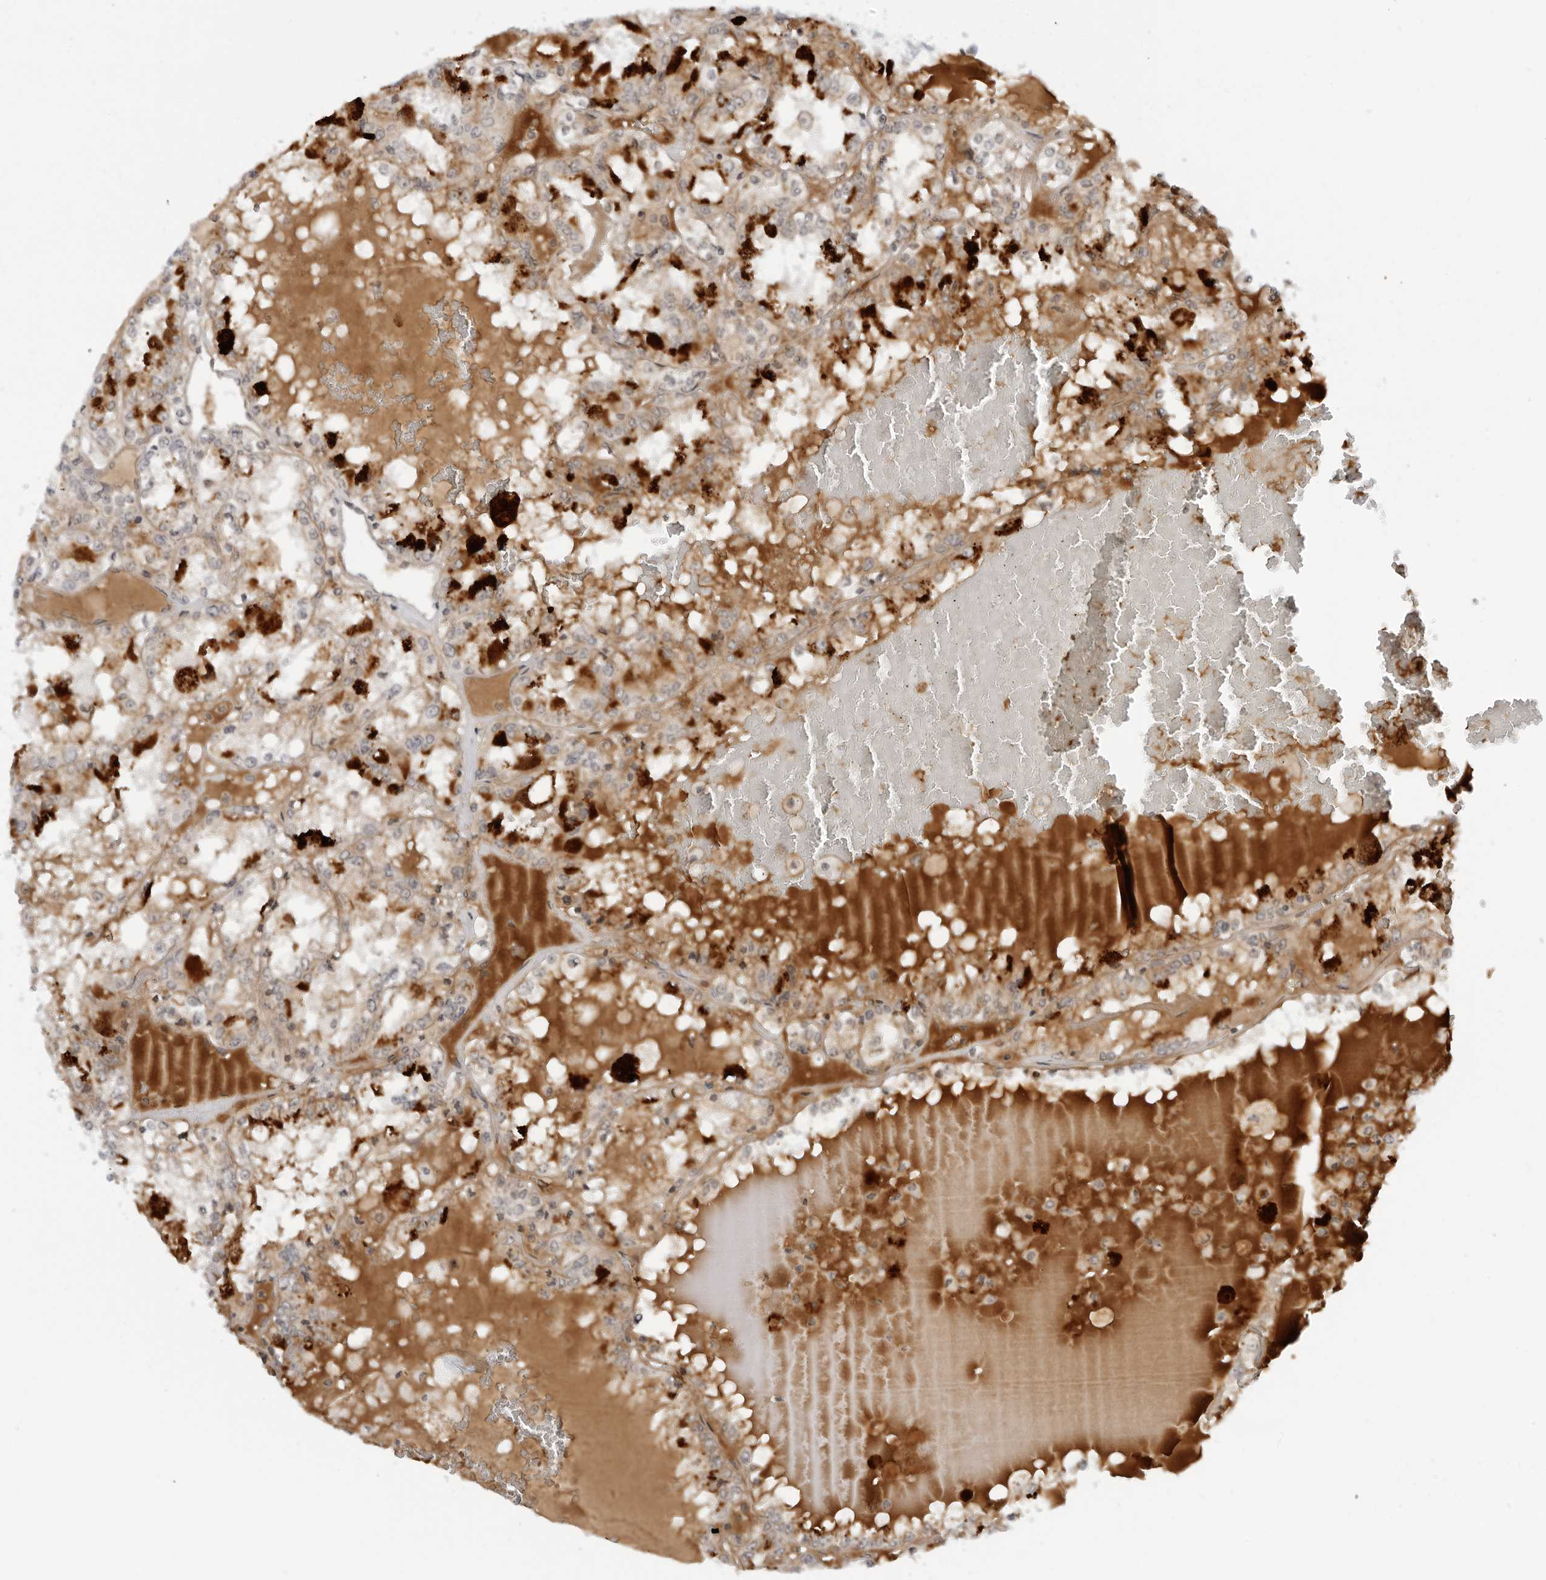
{"staining": {"intensity": "weak", "quantity": "25%-75%", "location": "cytoplasmic/membranous"}, "tissue": "renal cancer", "cell_type": "Tumor cells", "image_type": "cancer", "snomed": [{"axis": "morphology", "description": "Adenocarcinoma, NOS"}, {"axis": "topography", "description": "Kidney"}], "caption": "Immunohistochemical staining of human adenocarcinoma (renal) shows weak cytoplasmic/membranous protein positivity in about 25%-75% of tumor cells.", "gene": "SUGCT", "patient": {"sex": "female", "age": 56}}